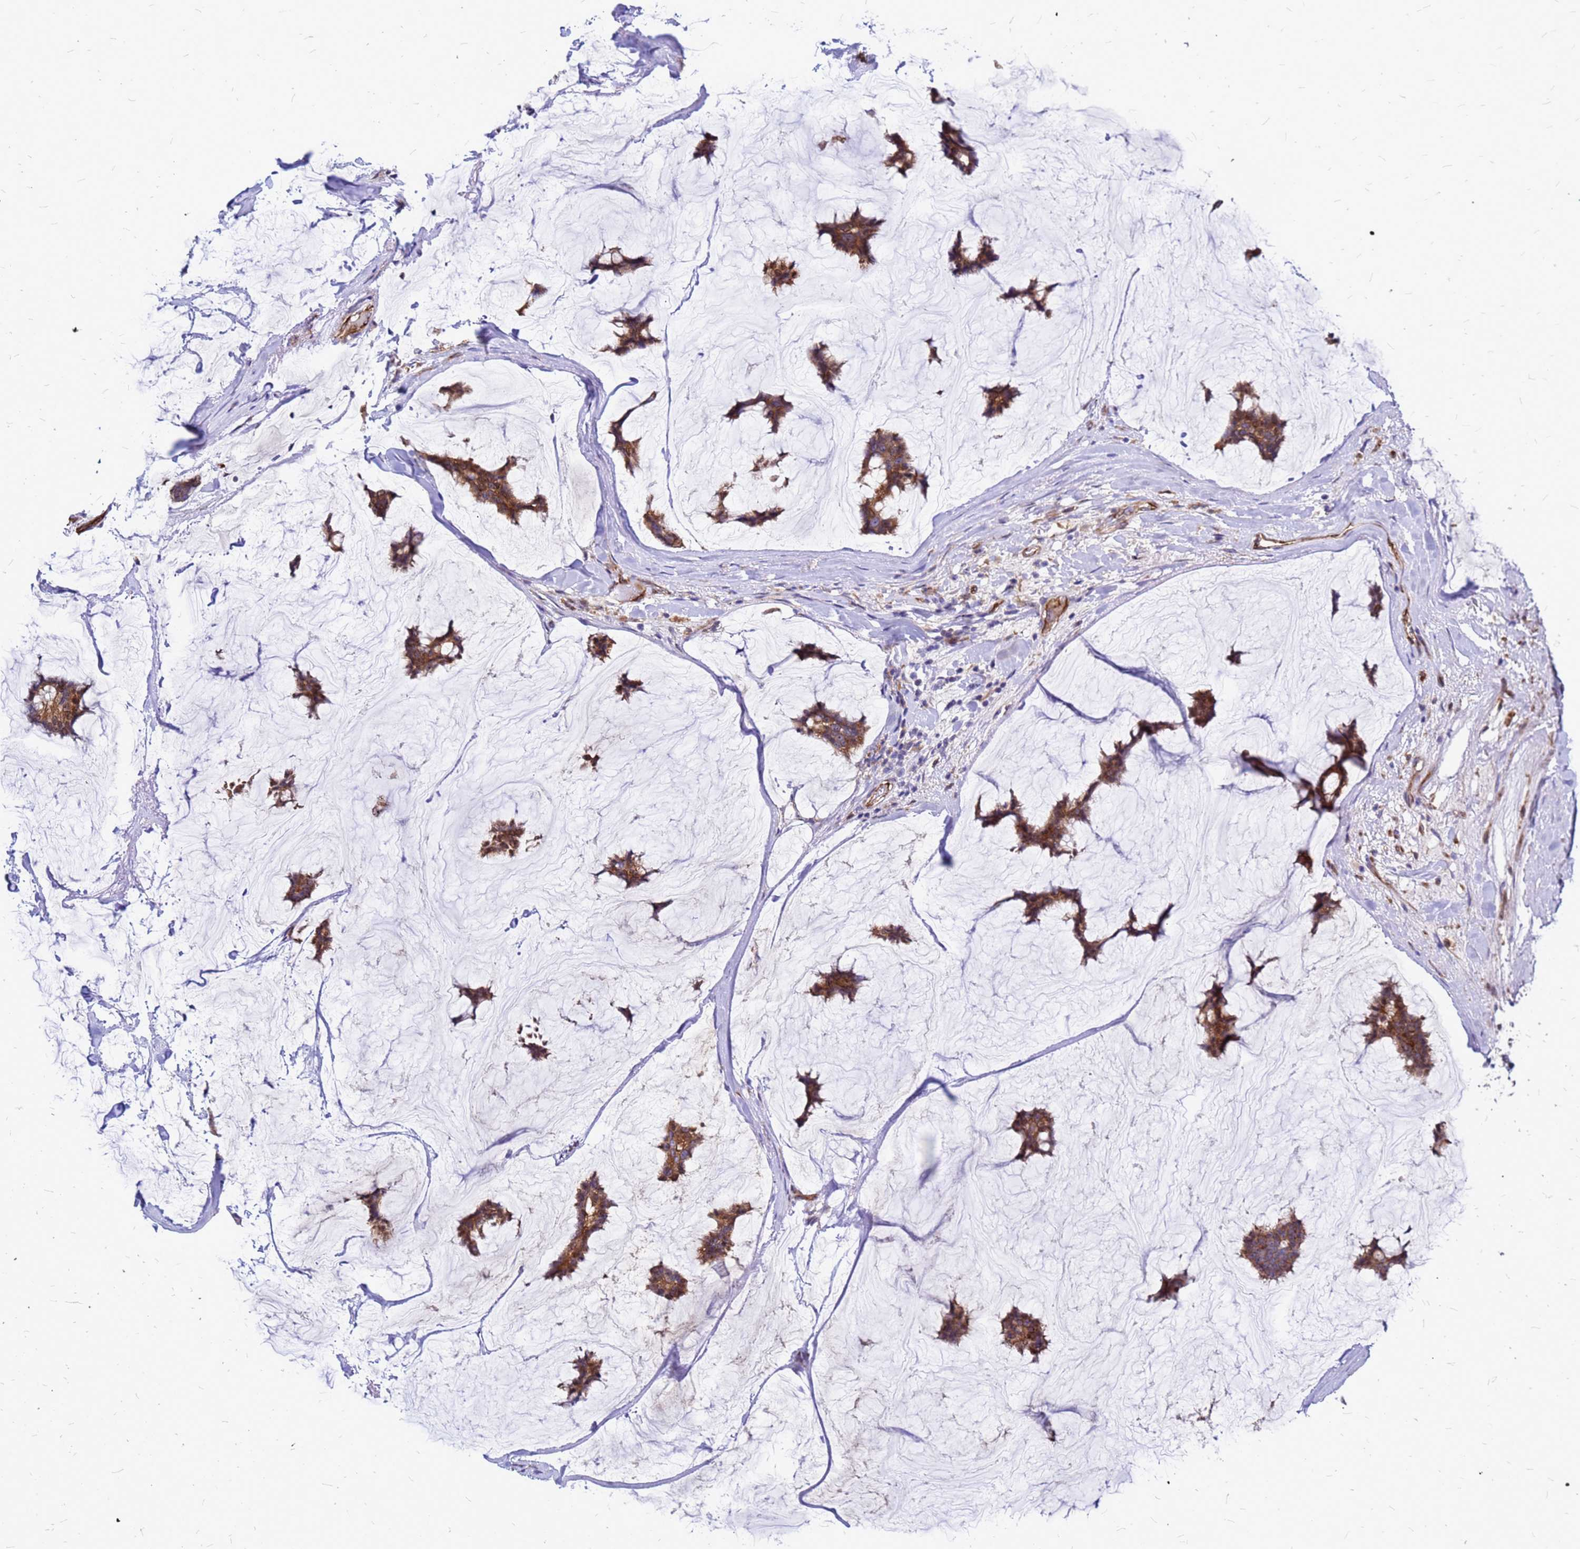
{"staining": {"intensity": "moderate", "quantity": ">75%", "location": "cytoplasmic/membranous"}, "tissue": "breast cancer", "cell_type": "Tumor cells", "image_type": "cancer", "snomed": [{"axis": "morphology", "description": "Duct carcinoma"}, {"axis": "topography", "description": "Breast"}], "caption": "Human breast cancer stained with a protein marker reveals moderate staining in tumor cells.", "gene": "NOSTRIN", "patient": {"sex": "female", "age": 93}}